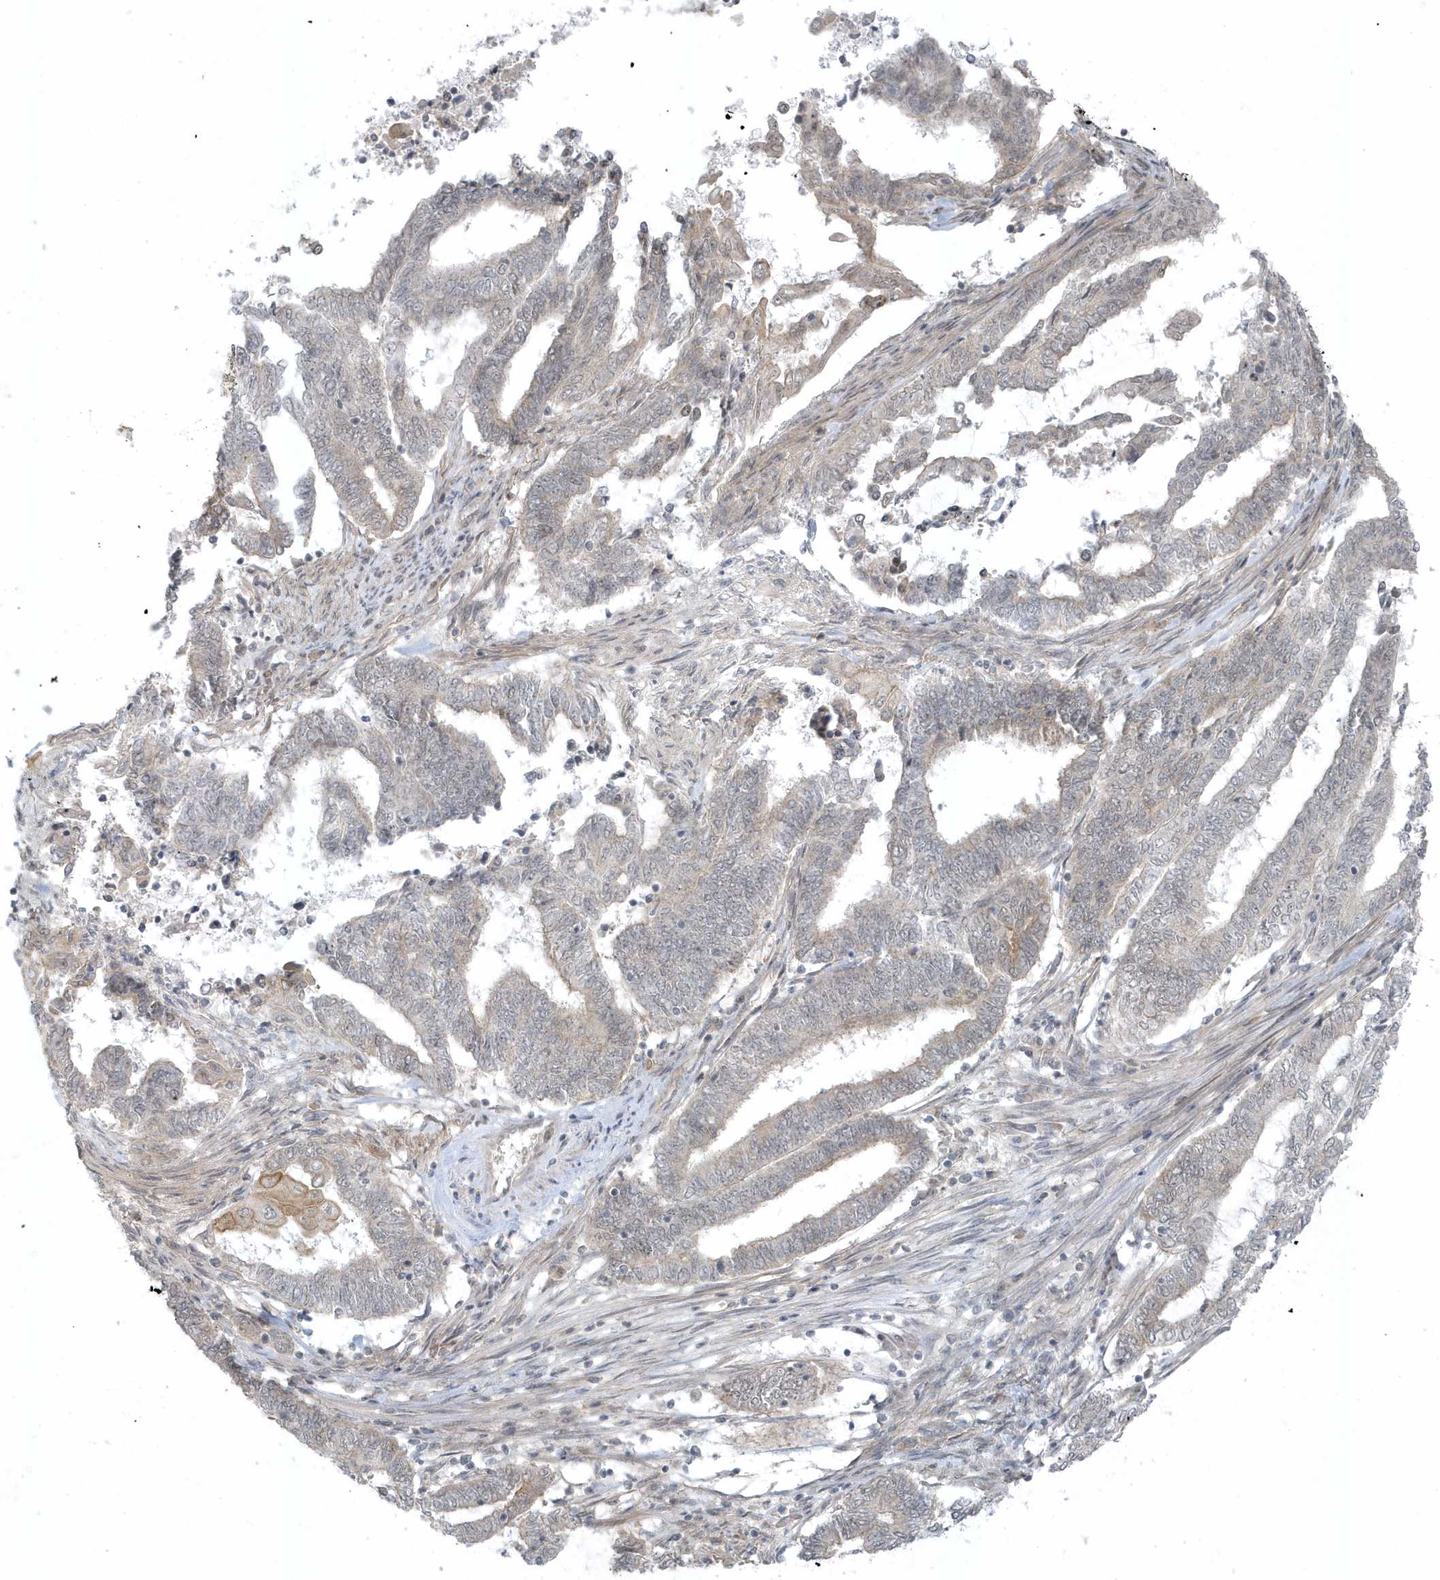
{"staining": {"intensity": "negative", "quantity": "none", "location": "none"}, "tissue": "endometrial cancer", "cell_type": "Tumor cells", "image_type": "cancer", "snomed": [{"axis": "morphology", "description": "Adenocarcinoma, NOS"}, {"axis": "topography", "description": "Uterus"}, {"axis": "topography", "description": "Endometrium"}], "caption": "Immunohistochemical staining of endometrial cancer demonstrates no significant staining in tumor cells. (Immunohistochemistry, brightfield microscopy, high magnification).", "gene": "PARD3B", "patient": {"sex": "female", "age": 70}}